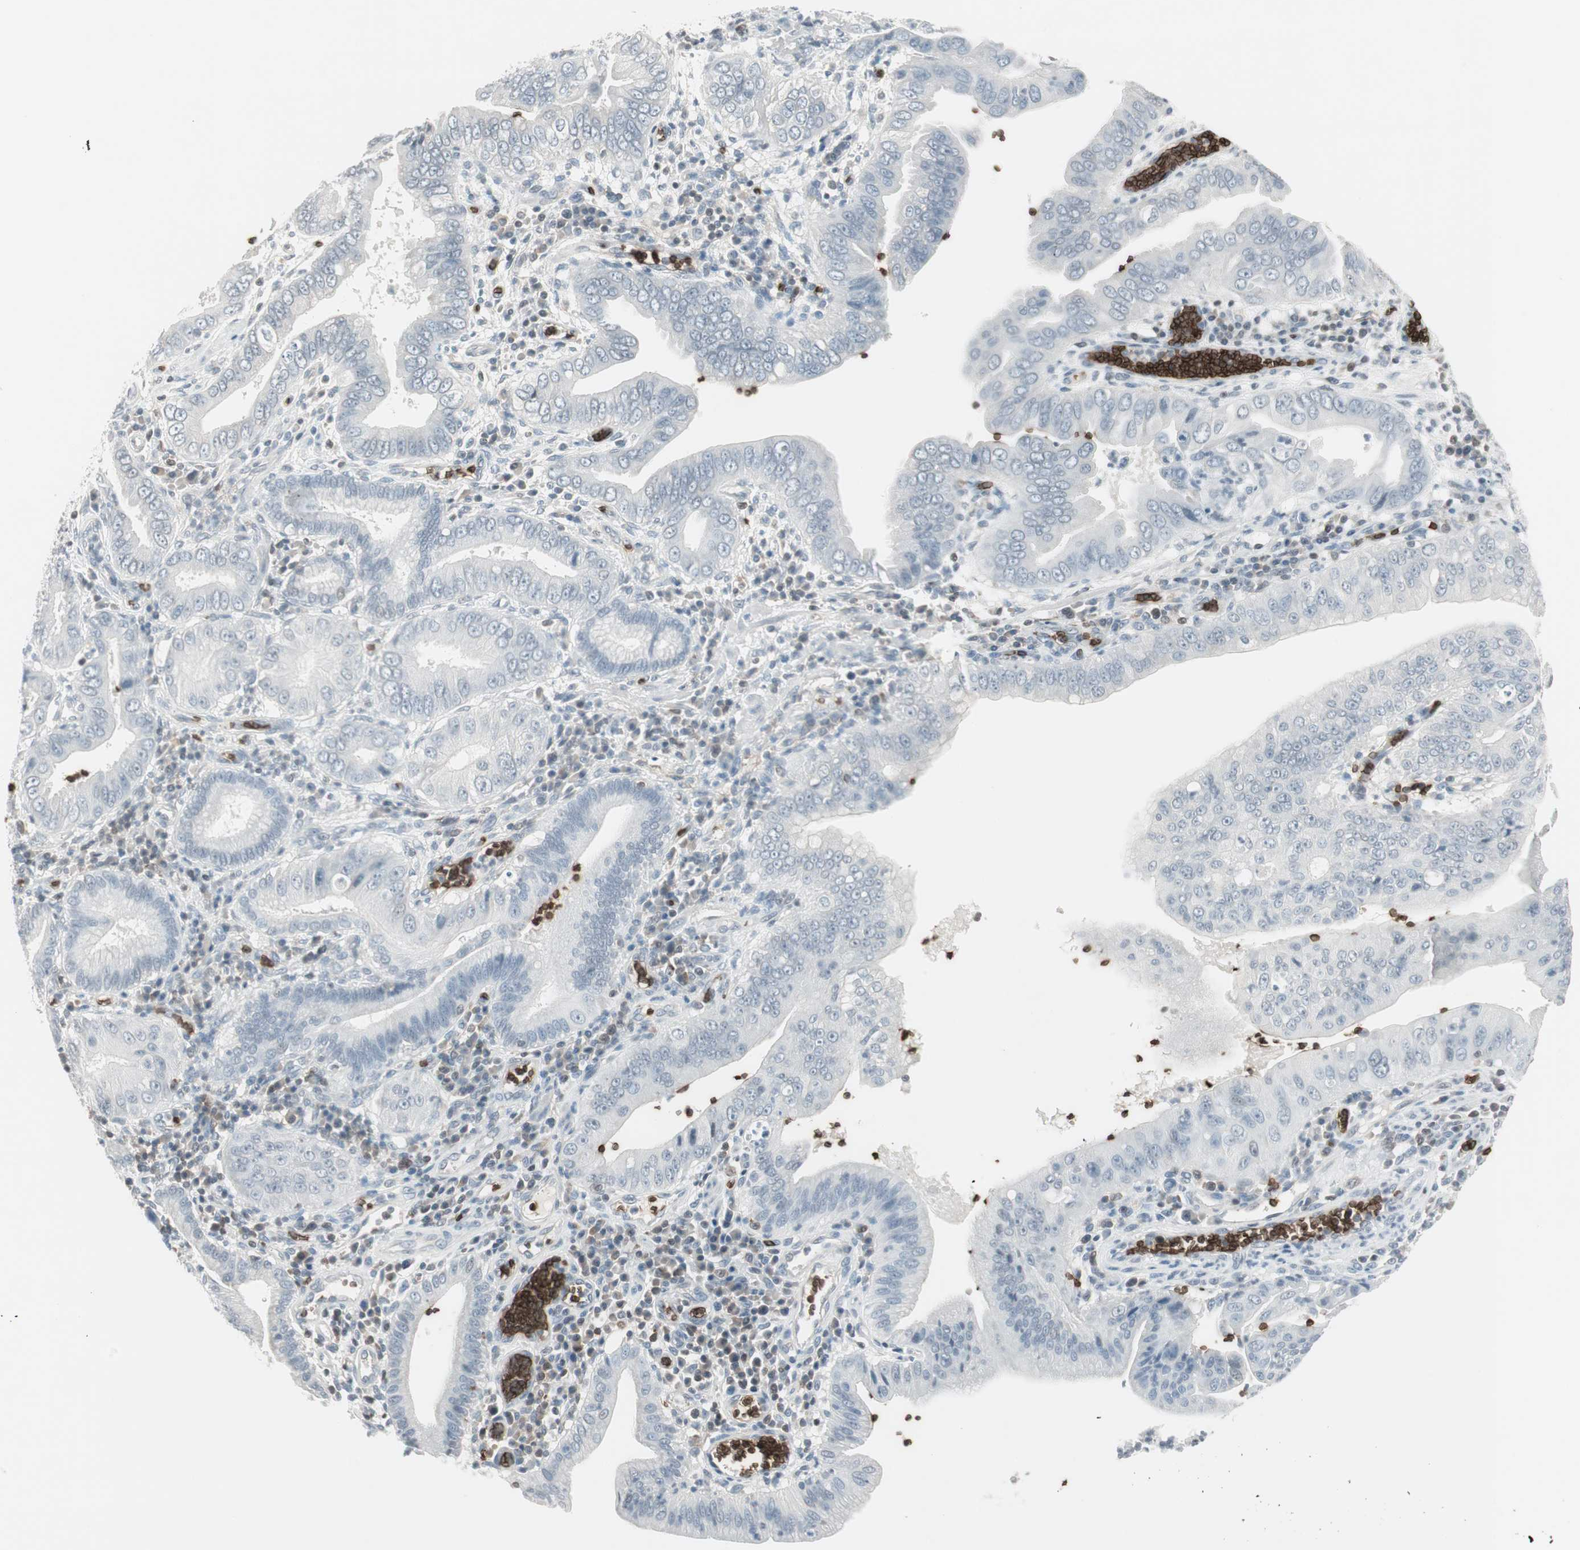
{"staining": {"intensity": "negative", "quantity": "none", "location": "none"}, "tissue": "pancreatic cancer", "cell_type": "Tumor cells", "image_type": "cancer", "snomed": [{"axis": "morphology", "description": "Normal tissue, NOS"}, {"axis": "topography", "description": "Lymph node"}], "caption": "The IHC histopathology image has no significant expression in tumor cells of pancreatic cancer tissue.", "gene": "MAP4K1", "patient": {"sex": "male", "age": 50}}